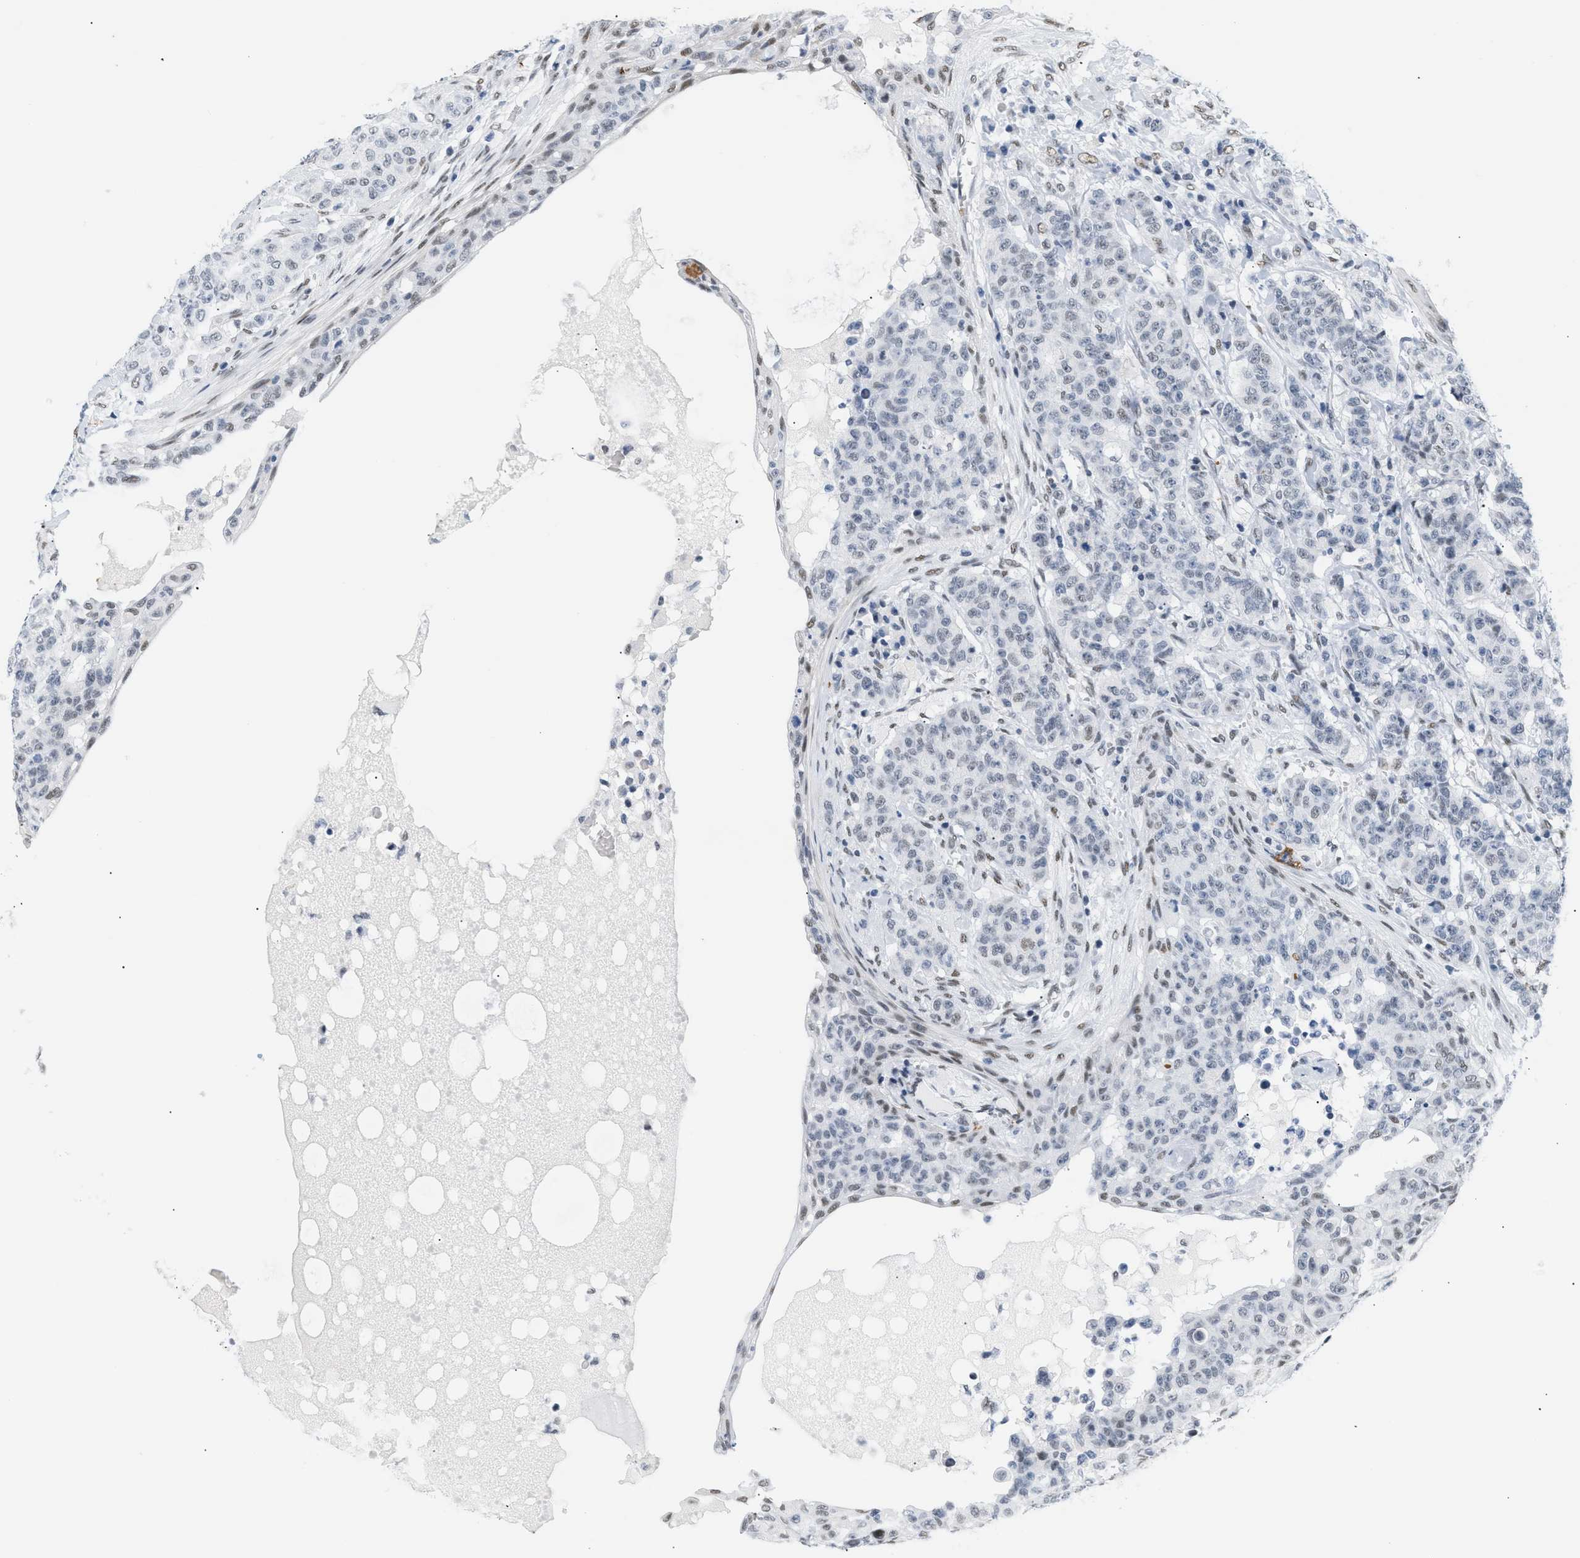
{"staining": {"intensity": "weak", "quantity": "<25%", "location": "nuclear"}, "tissue": "breast cancer", "cell_type": "Tumor cells", "image_type": "cancer", "snomed": [{"axis": "morphology", "description": "Normal tissue, NOS"}, {"axis": "morphology", "description": "Duct carcinoma"}, {"axis": "topography", "description": "Breast"}], "caption": "IHC of human breast invasive ductal carcinoma exhibits no expression in tumor cells. (Brightfield microscopy of DAB (3,3'-diaminobenzidine) immunohistochemistry (IHC) at high magnification).", "gene": "ELN", "patient": {"sex": "female", "age": 40}}